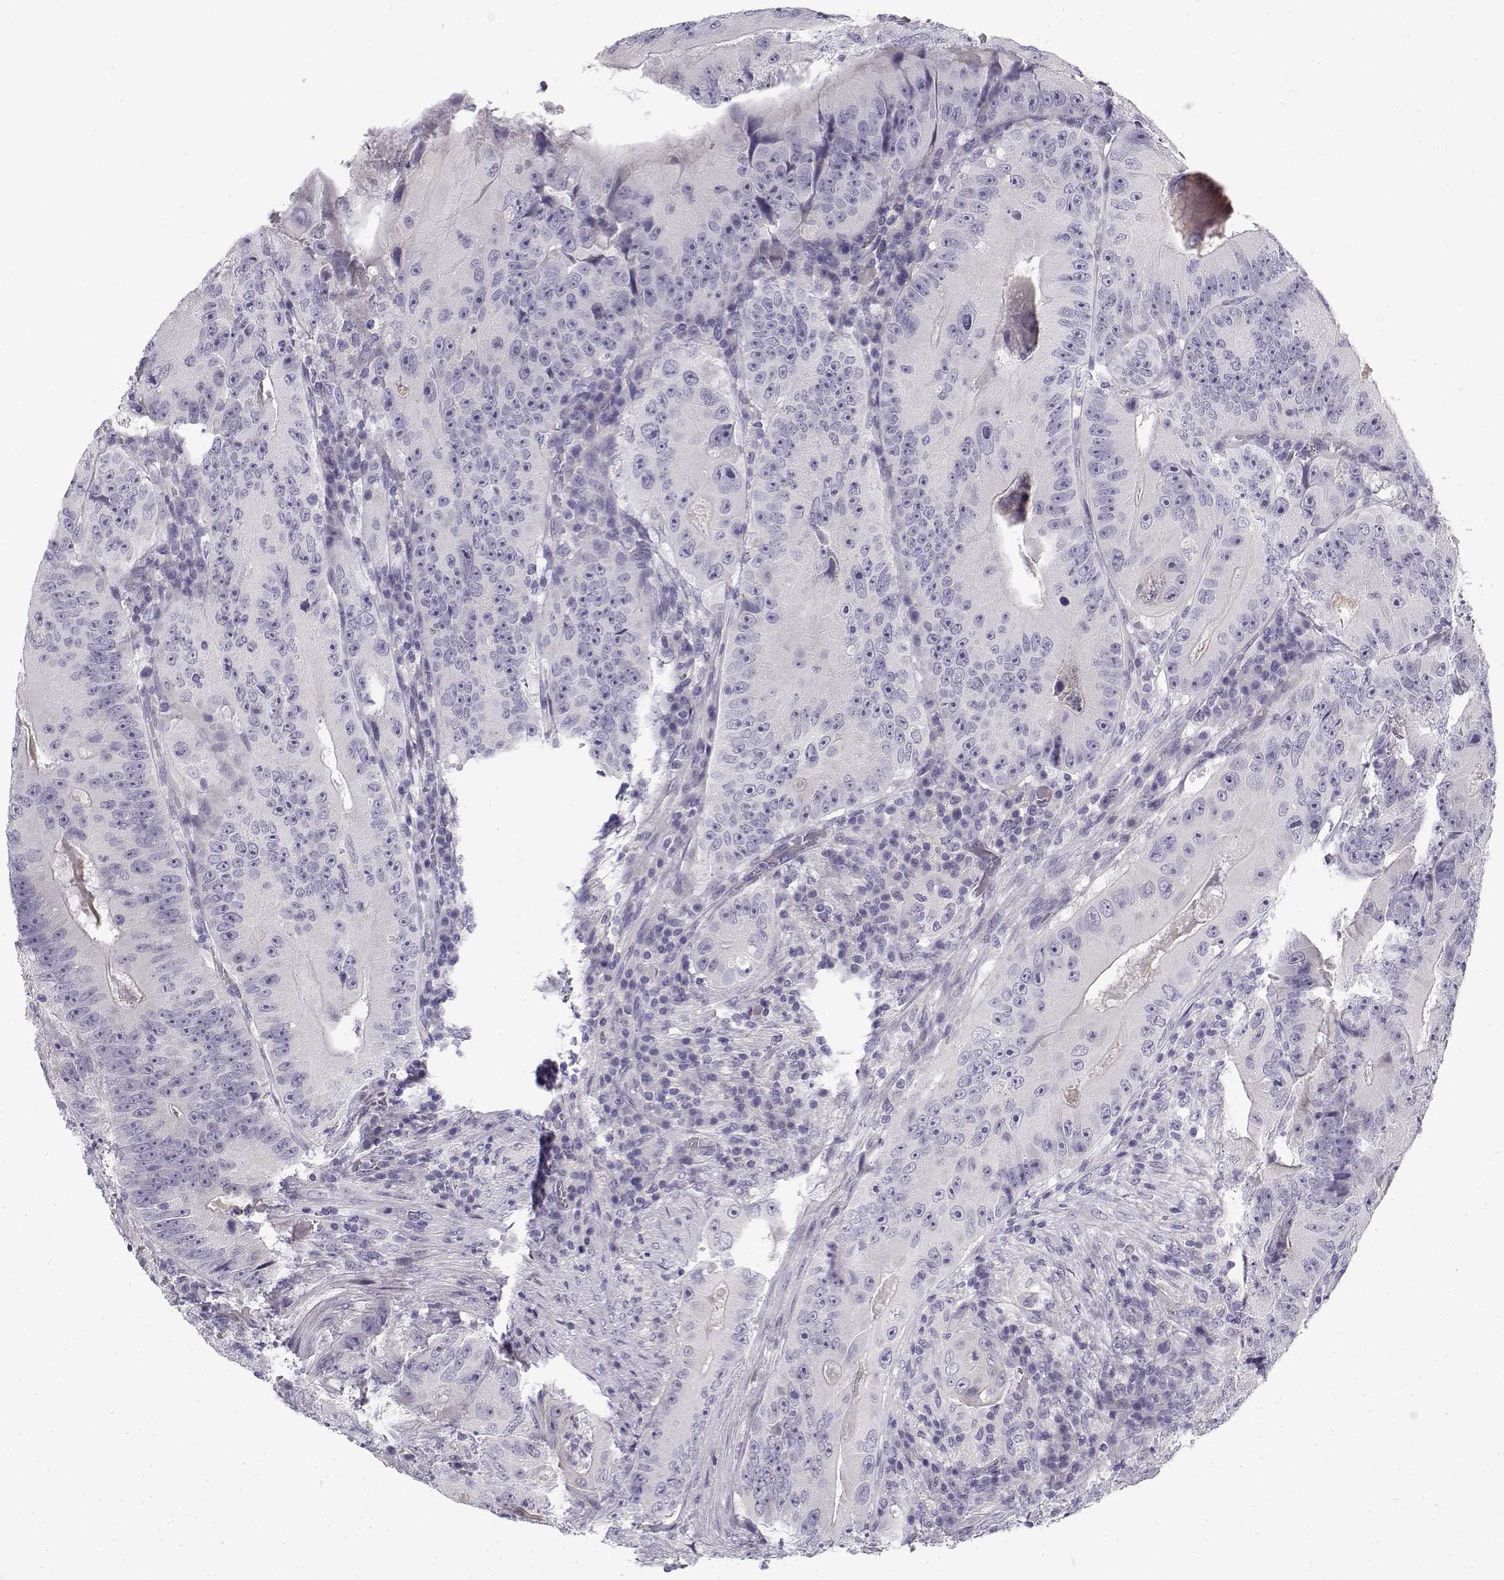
{"staining": {"intensity": "negative", "quantity": "none", "location": "none"}, "tissue": "colorectal cancer", "cell_type": "Tumor cells", "image_type": "cancer", "snomed": [{"axis": "morphology", "description": "Adenocarcinoma, NOS"}, {"axis": "topography", "description": "Colon"}], "caption": "An image of colorectal cancer (adenocarcinoma) stained for a protein shows no brown staining in tumor cells. (DAB immunohistochemistry (IHC) with hematoxylin counter stain).", "gene": "CREB3L3", "patient": {"sex": "female", "age": 86}}